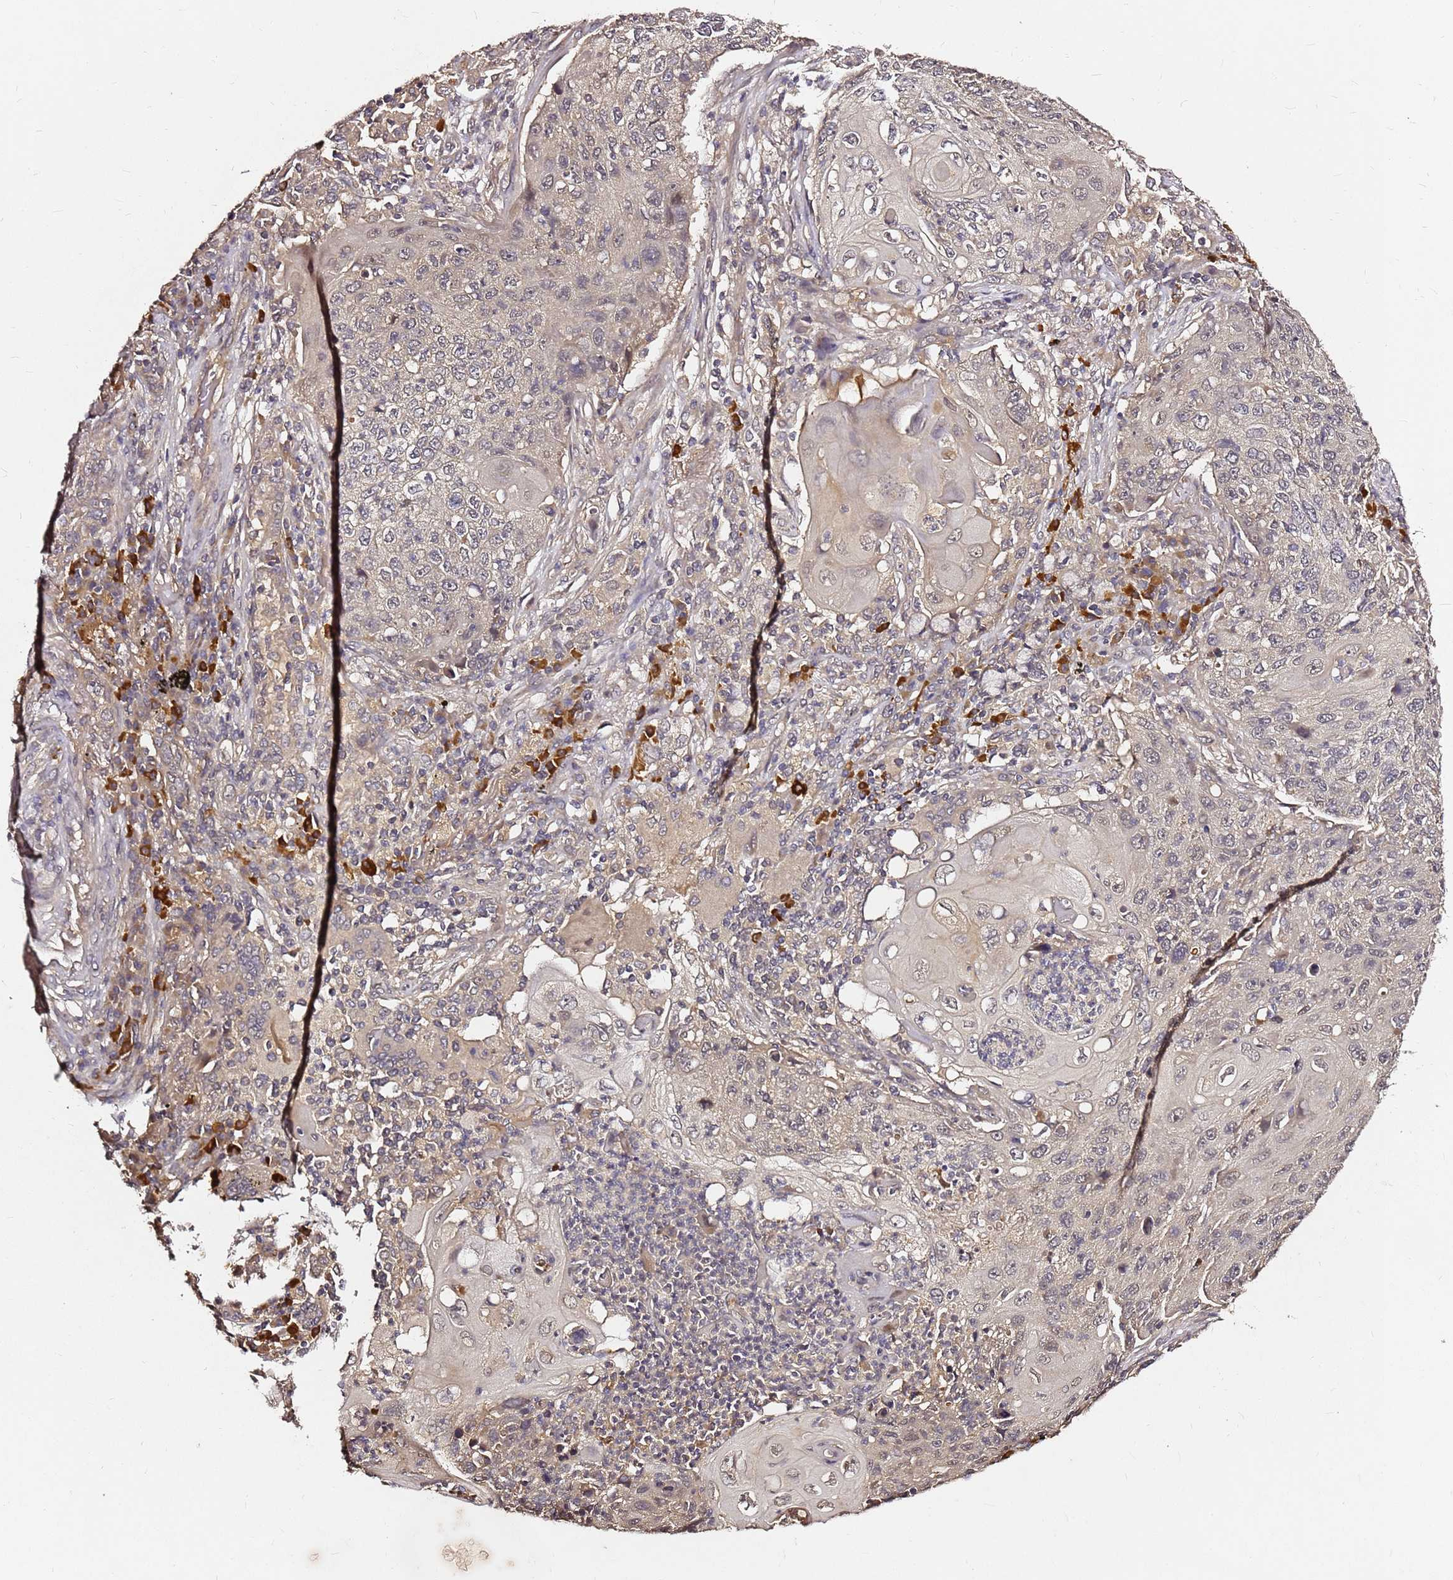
{"staining": {"intensity": "weak", "quantity": "25%-75%", "location": "cytoplasmic/membranous"}, "tissue": "lung cancer", "cell_type": "Tumor cells", "image_type": "cancer", "snomed": [{"axis": "morphology", "description": "Squamous cell carcinoma, NOS"}, {"axis": "topography", "description": "Lung"}], "caption": "An IHC photomicrograph of tumor tissue is shown. Protein staining in brown highlights weak cytoplasmic/membranous positivity in squamous cell carcinoma (lung) within tumor cells.", "gene": "C6orf136", "patient": {"sex": "female", "age": 63}}